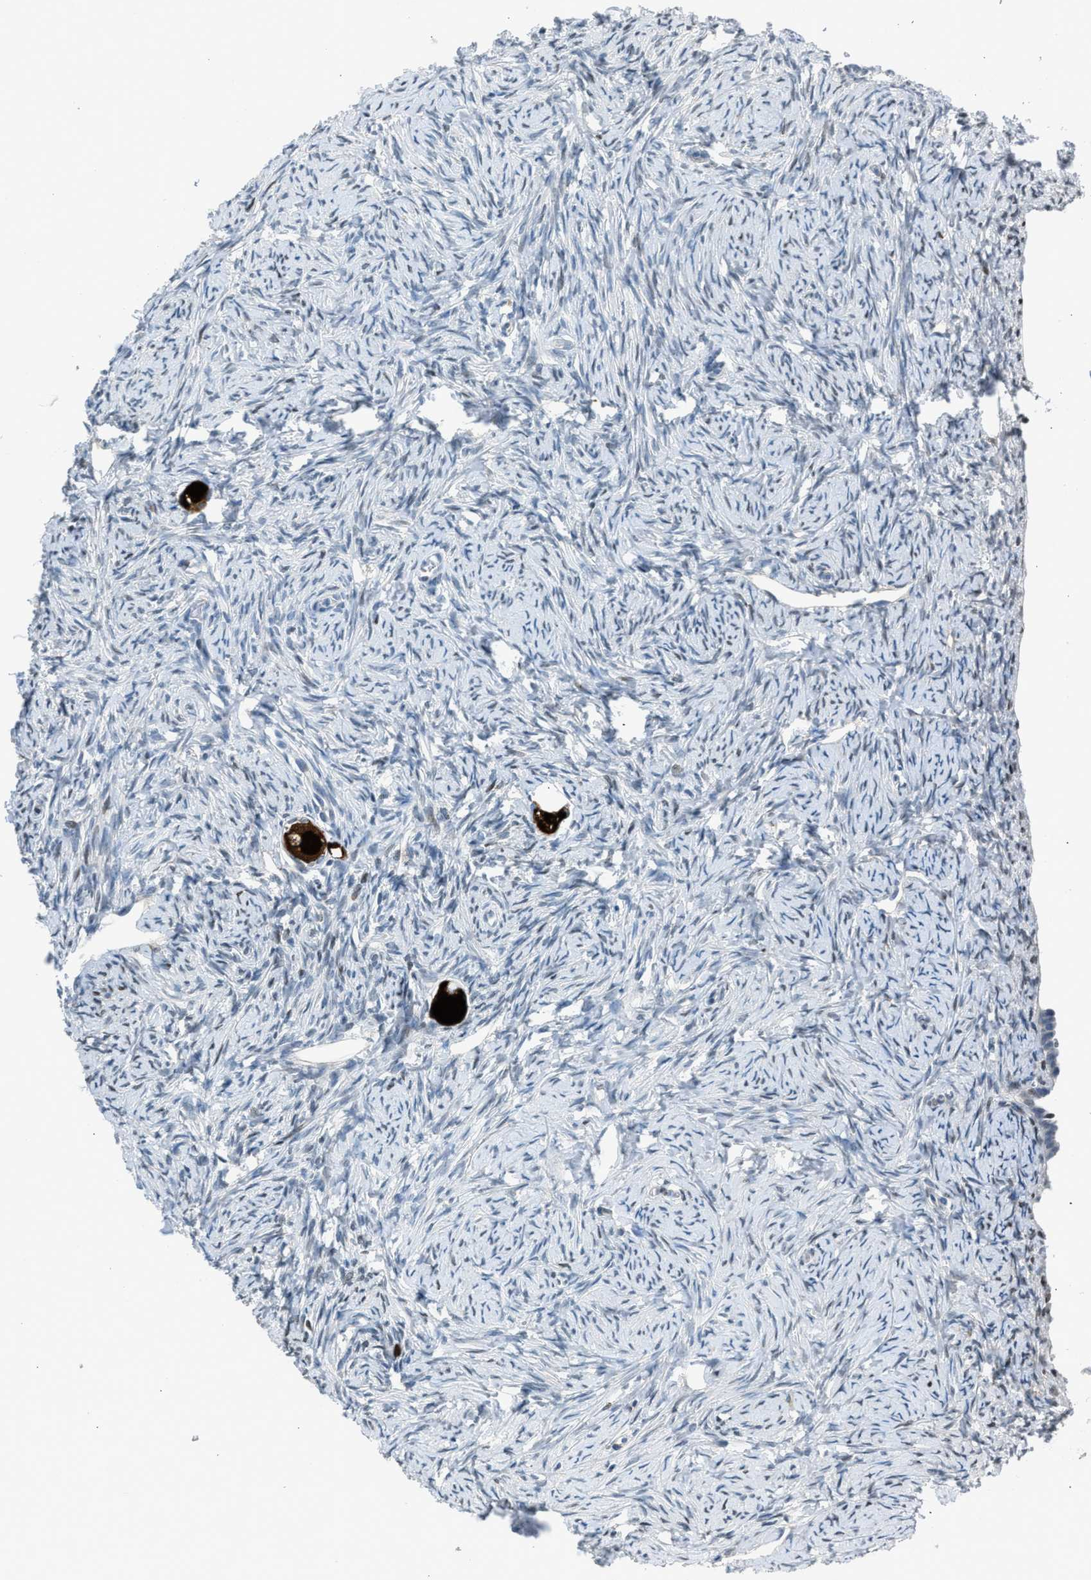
{"staining": {"intensity": "strong", "quantity": ">75%", "location": "cytoplasmic/membranous,nuclear"}, "tissue": "ovary", "cell_type": "Follicle cells", "image_type": "normal", "snomed": [{"axis": "morphology", "description": "Normal tissue, NOS"}, {"axis": "topography", "description": "Ovary"}], "caption": "DAB immunohistochemical staining of normal ovary displays strong cytoplasmic/membranous,nuclear protein positivity in about >75% of follicle cells.", "gene": "RNF41", "patient": {"sex": "female", "age": 33}}